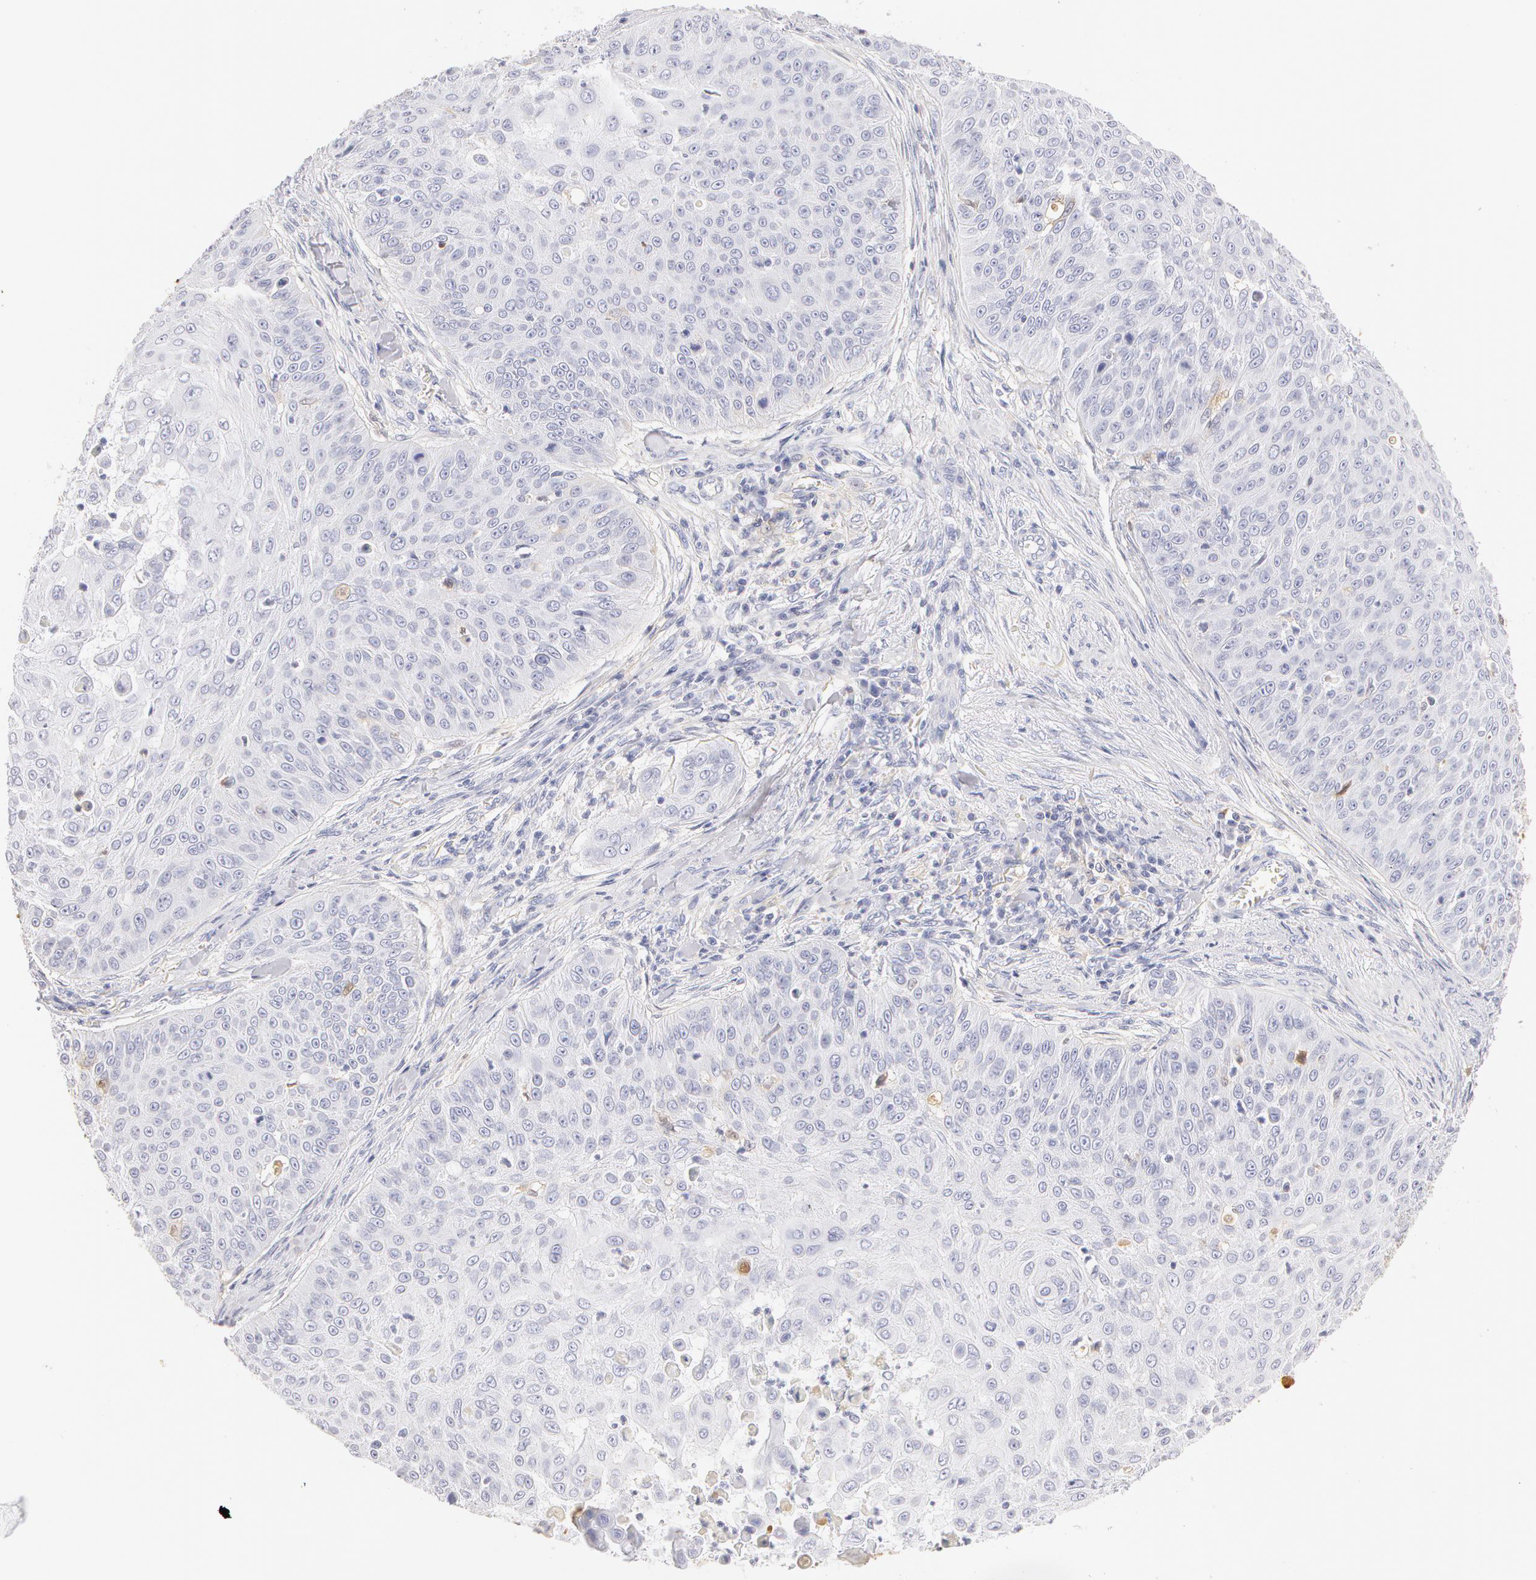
{"staining": {"intensity": "negative", "quantity": "none", "location": "none"}, "tissue": "skin cancer", "cell_type": "Tumor cells", "image_type": "cancer", "snomed": [{"axis": "morphology", "description": "Squamous cell carcinoma, NOS"}, {"axis": "topography", "description": "Skin"}], "caption": "Immunohistochemical staining of human skin cancer (squamous cell carcinoma) exhibits no significant staining in tumor cells.", "gene": "AHSG", "patient": {"sex": "male", "age": 82}}